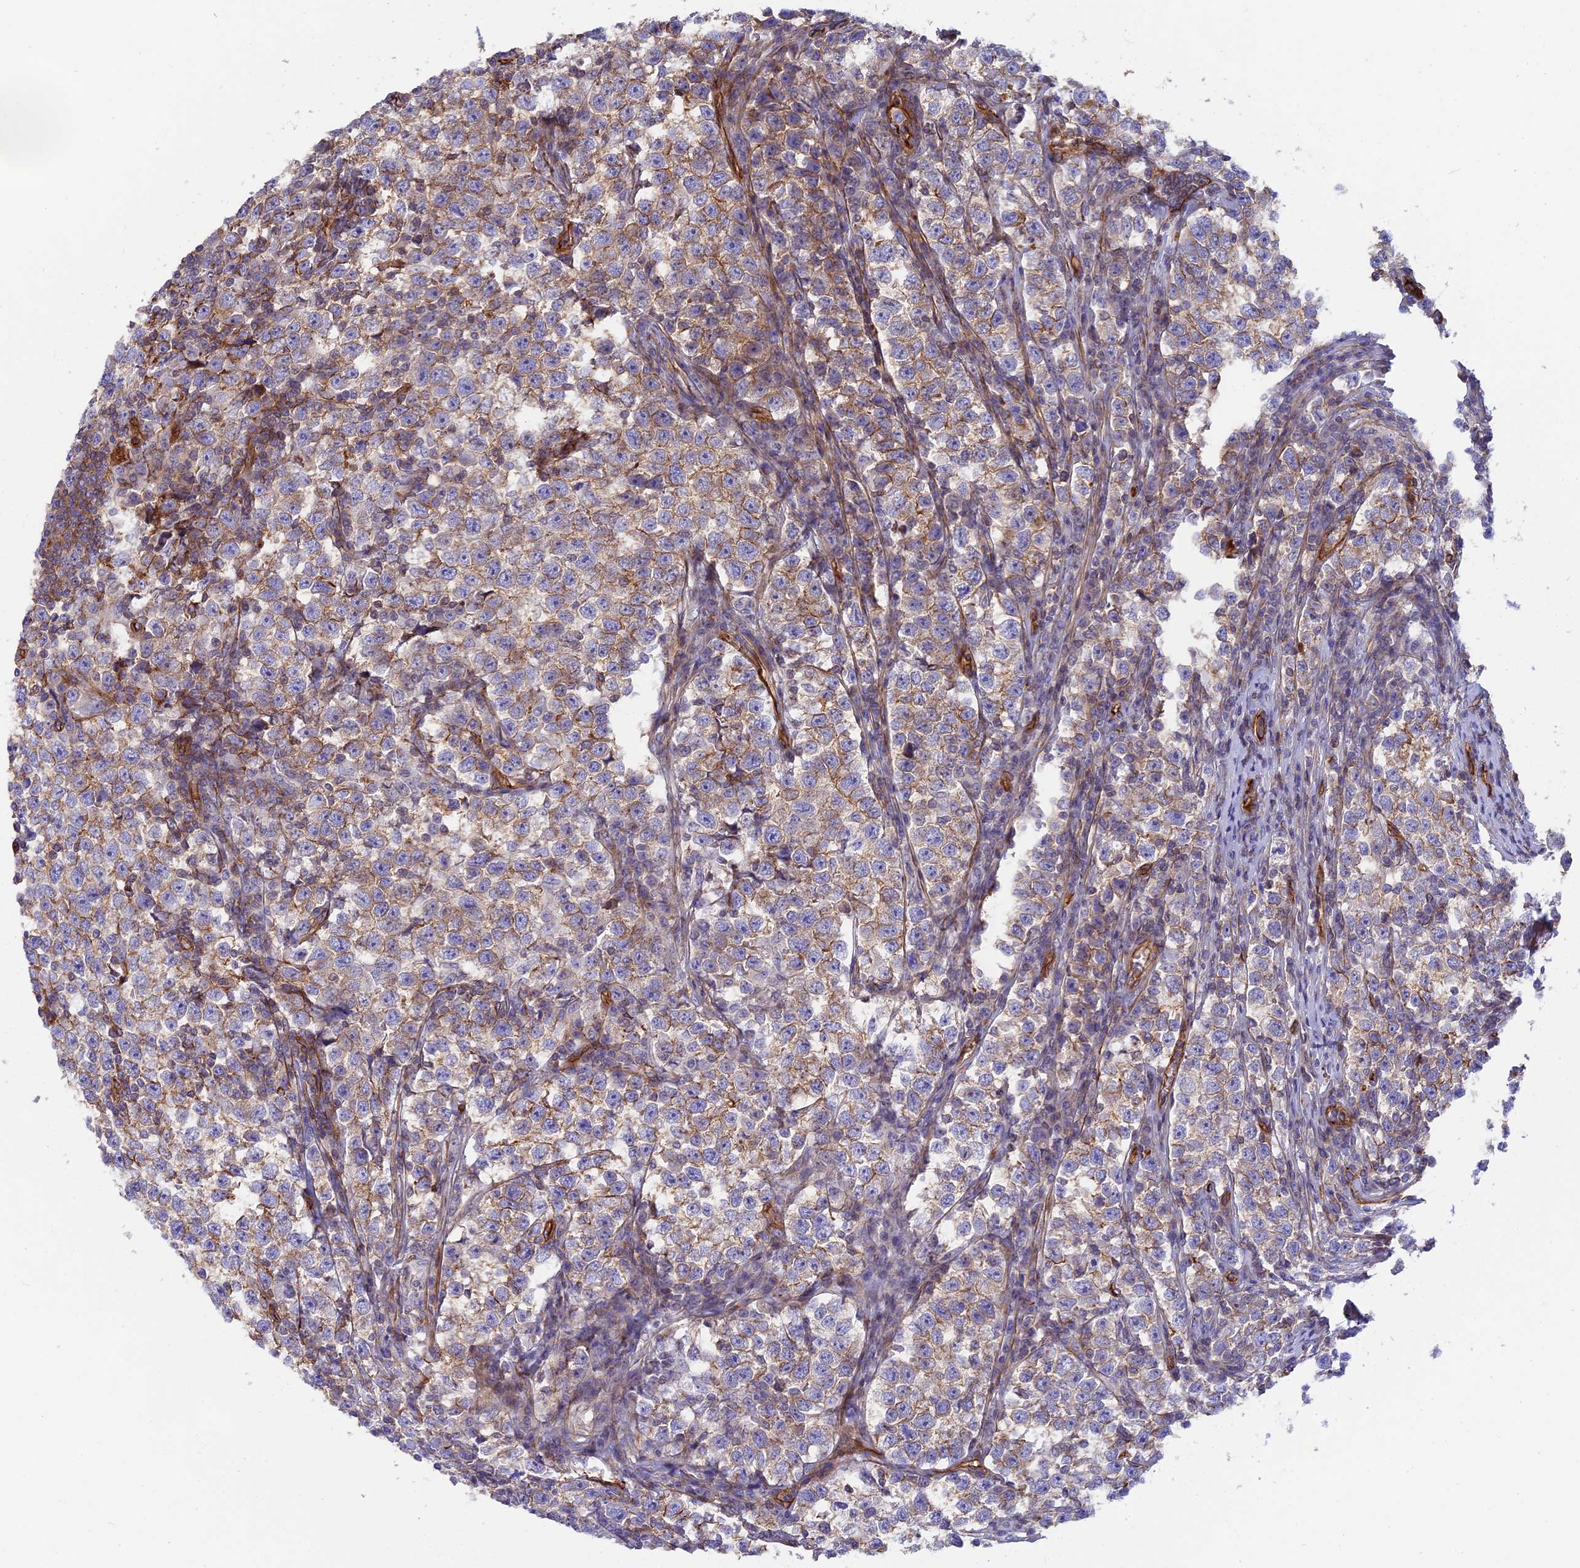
{"staining": {"intensity": "moderate", "quantity": ">75%", "location": "cytoplasmic/membranous"}, "tissue": "testis cancer", "cell_type": "Tumor cells", "image_type": "cancer", "snomed": [{"axis": "morphology", "description": "Normal tissue, NOS"}, {"axis": "morphology", "description": "Seminoma, NOS"}, {"axis": "topography", "description": "Testis"}], "caption": "Testis cancer was stained to show a protein in brown. There is medium levels of moderate cytoplasmic/membranous staining in about >75% of tumor cells. (DAB IHC, brown staining for protein, blue staining for nuclei).", "gene": "CNBD2", "patient": {"sex": "male", "age": 43}}